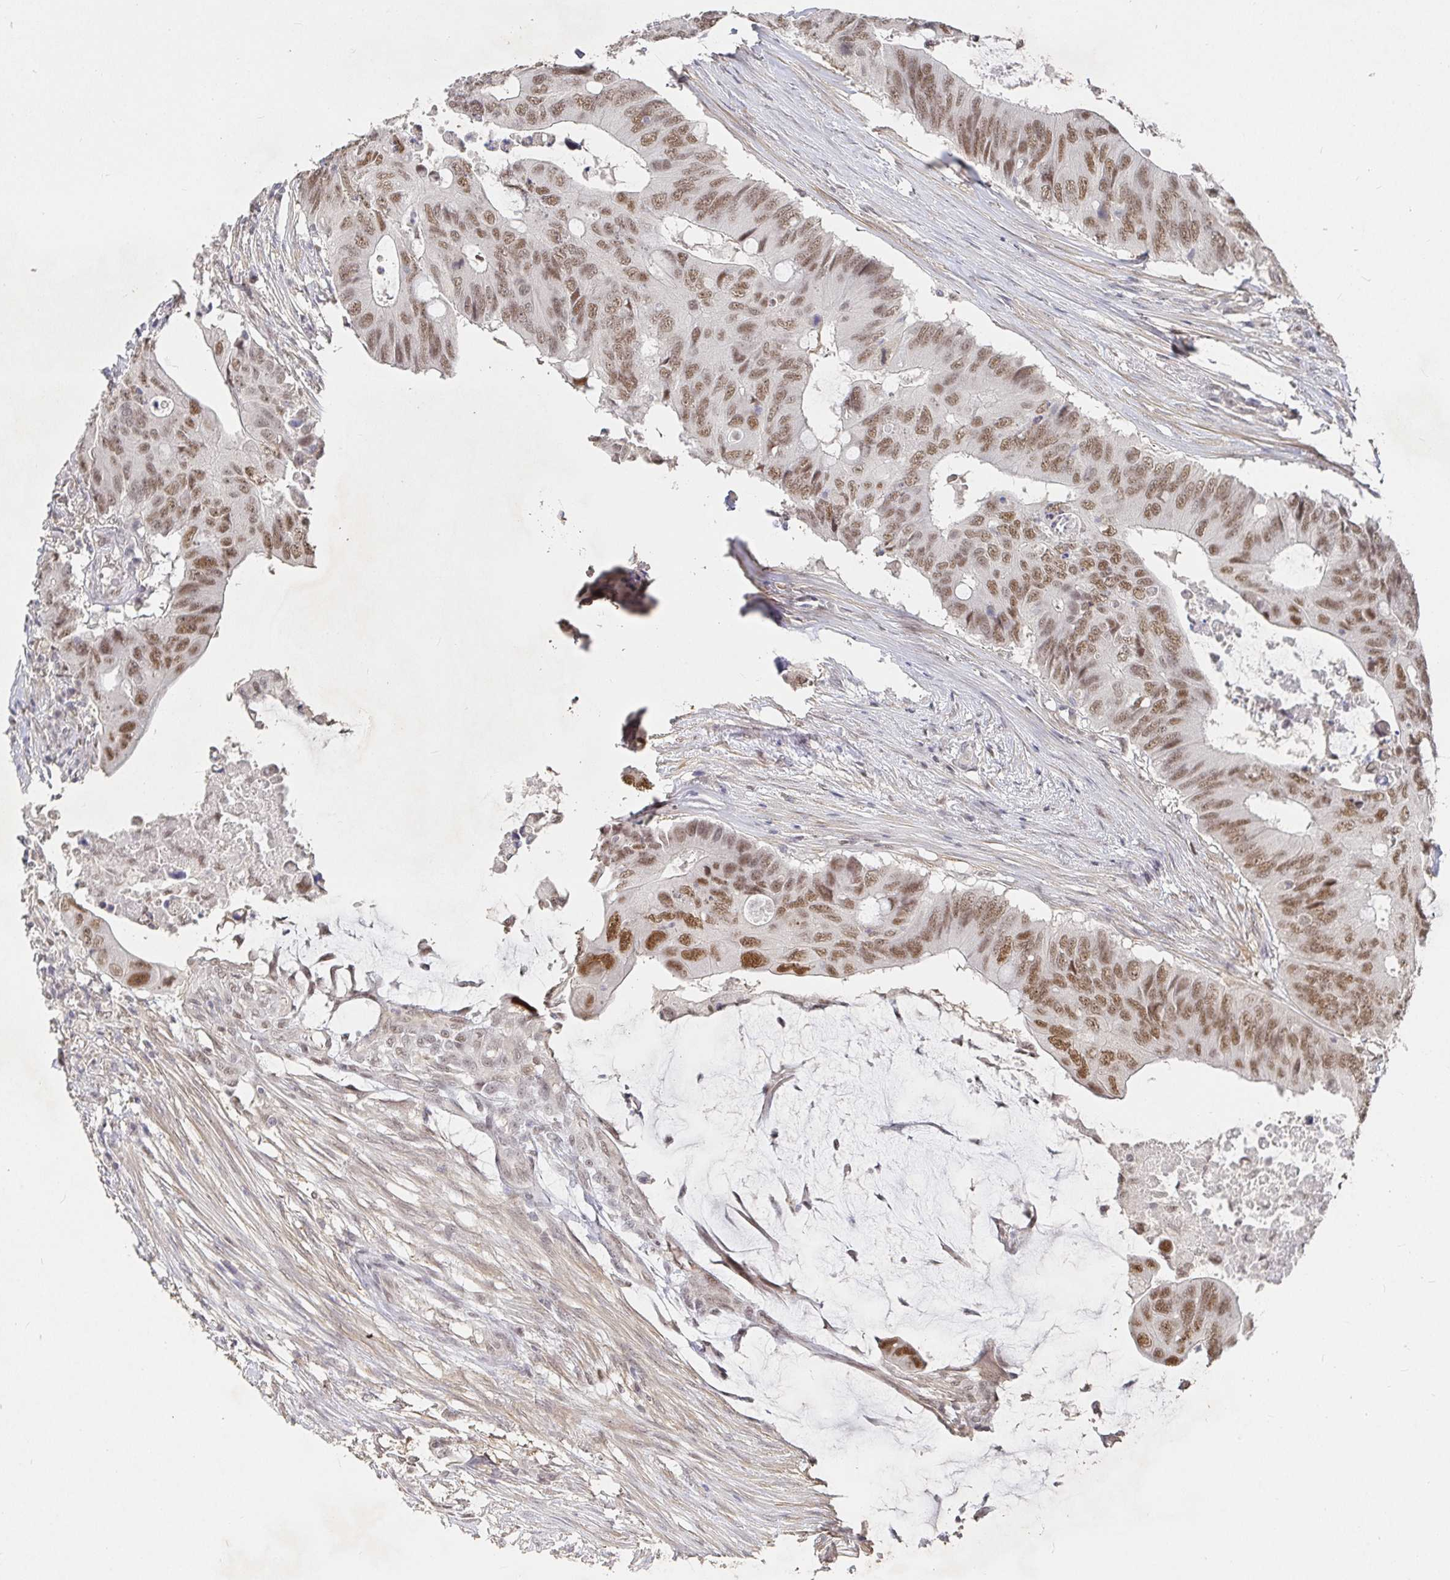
{"staining": {"intensity": "moderate", "quantity": ">75%", "location": "nuclear"}, "tissue": "colorectal cancer", "cell_type": "Tumor cells", "image_type": "cancer", "snomed": [{"axis": "morphology", "description": "Adenocarcinoma, NOS"}, {"axis": "topography", "description": "Colon"}], "caption": "Protein staining of colorectal cancer tissue displays moderate nuclear expression in about >75% of tumor cells.", "gene": "RCOR1", "patient": {"sex": "male", "age": 71}}